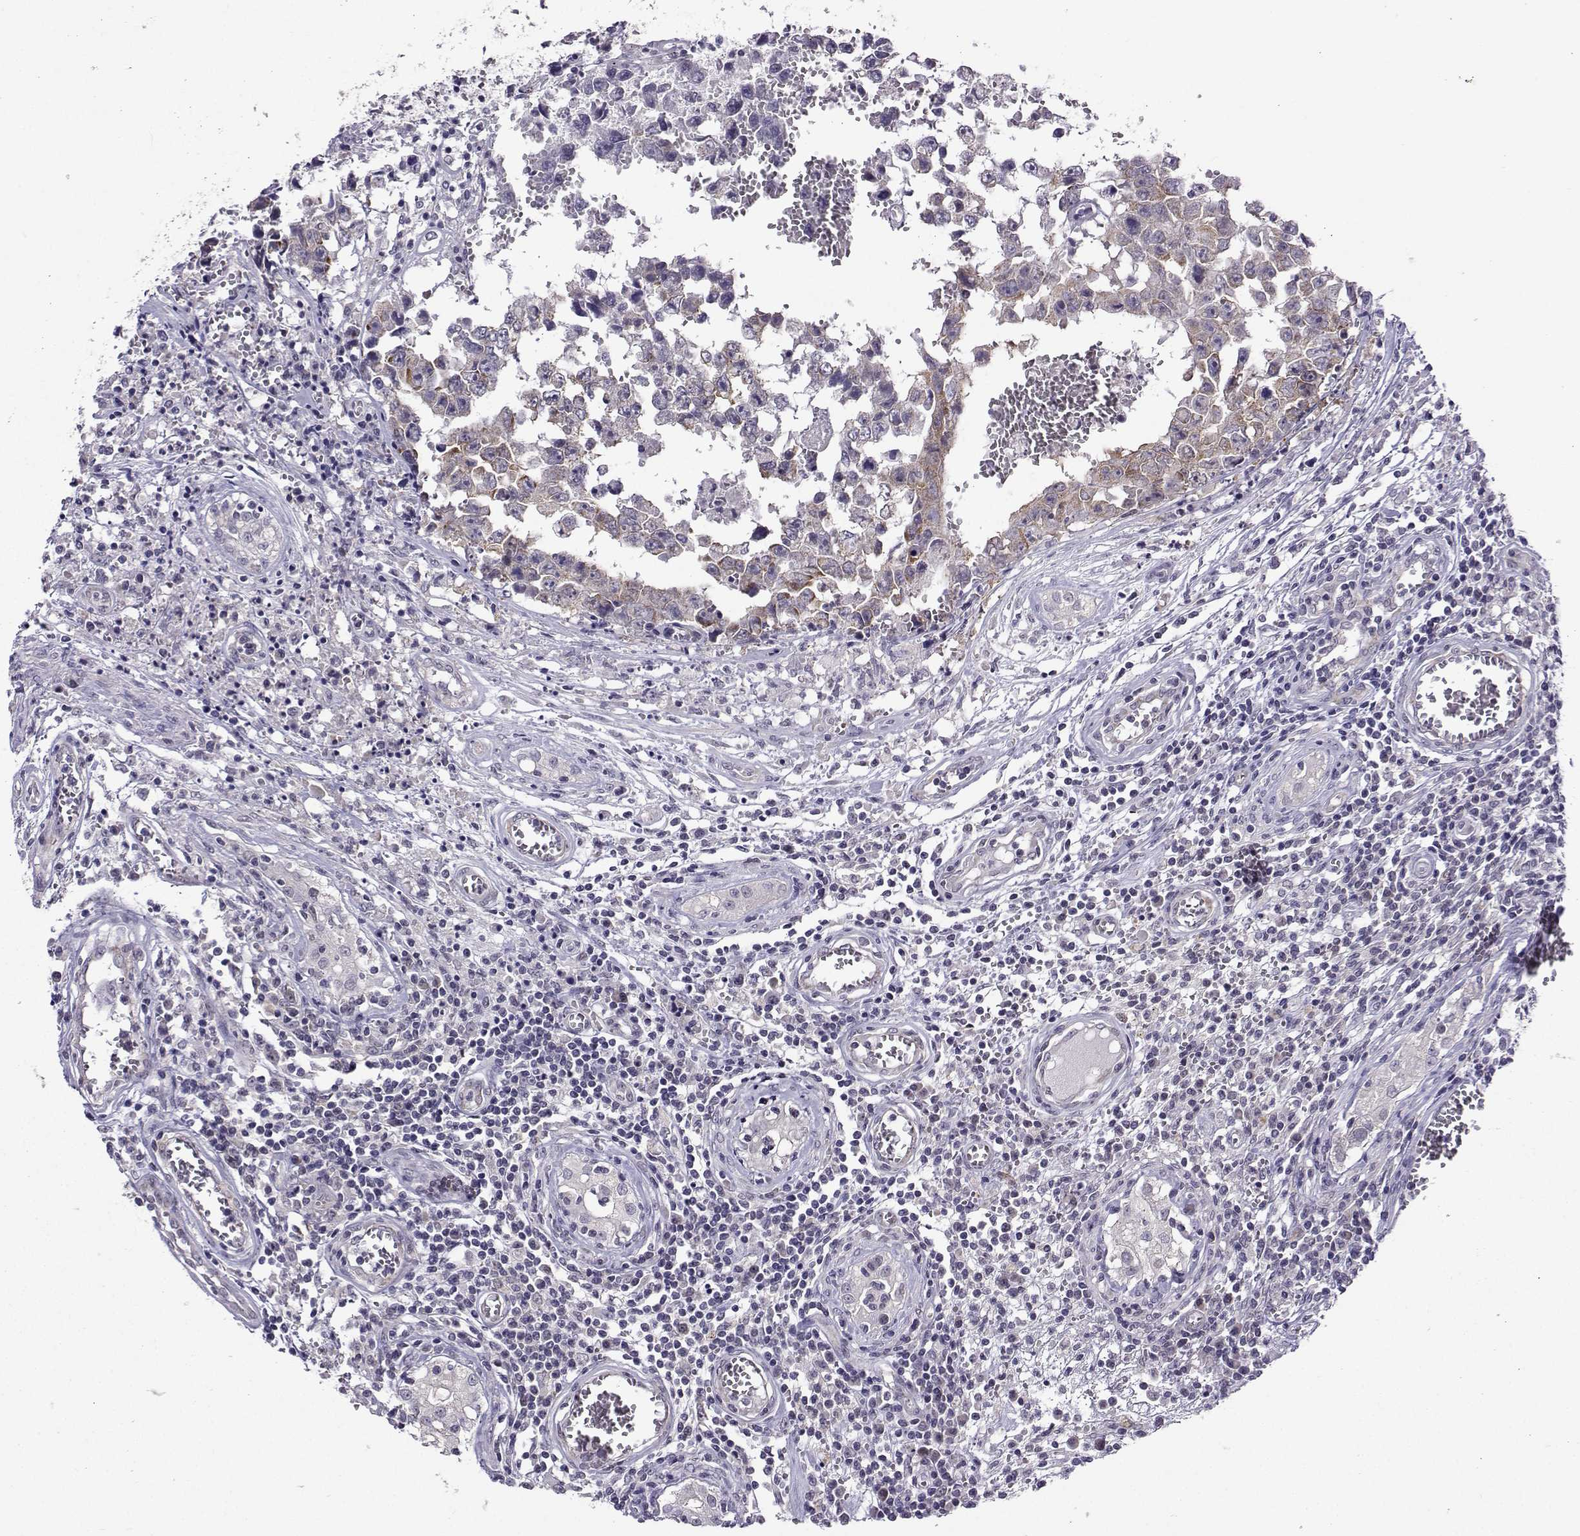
{"staining": {"intensity": "moderate", "quantity": "25%-75%", "location": "cytoplasmic/membranous"}, "tissue": "testis cancer", "cell_type": "Tumor cells", "image_type": "cancer", "snomed": [{"axis": "morphology", "description": "Carcinoma, Embryonal, NOS"}, {"axis": "topography", "description": "Testis"}], "caption": "Moderate cytoplasmic/membranous positivity for a protein is identified in about 25%-75% of tumor cells of testis cancer using immunohistochemistry (IHC).", "gene": "DDX20", "patient": {"sex": "male", "age": 36}}